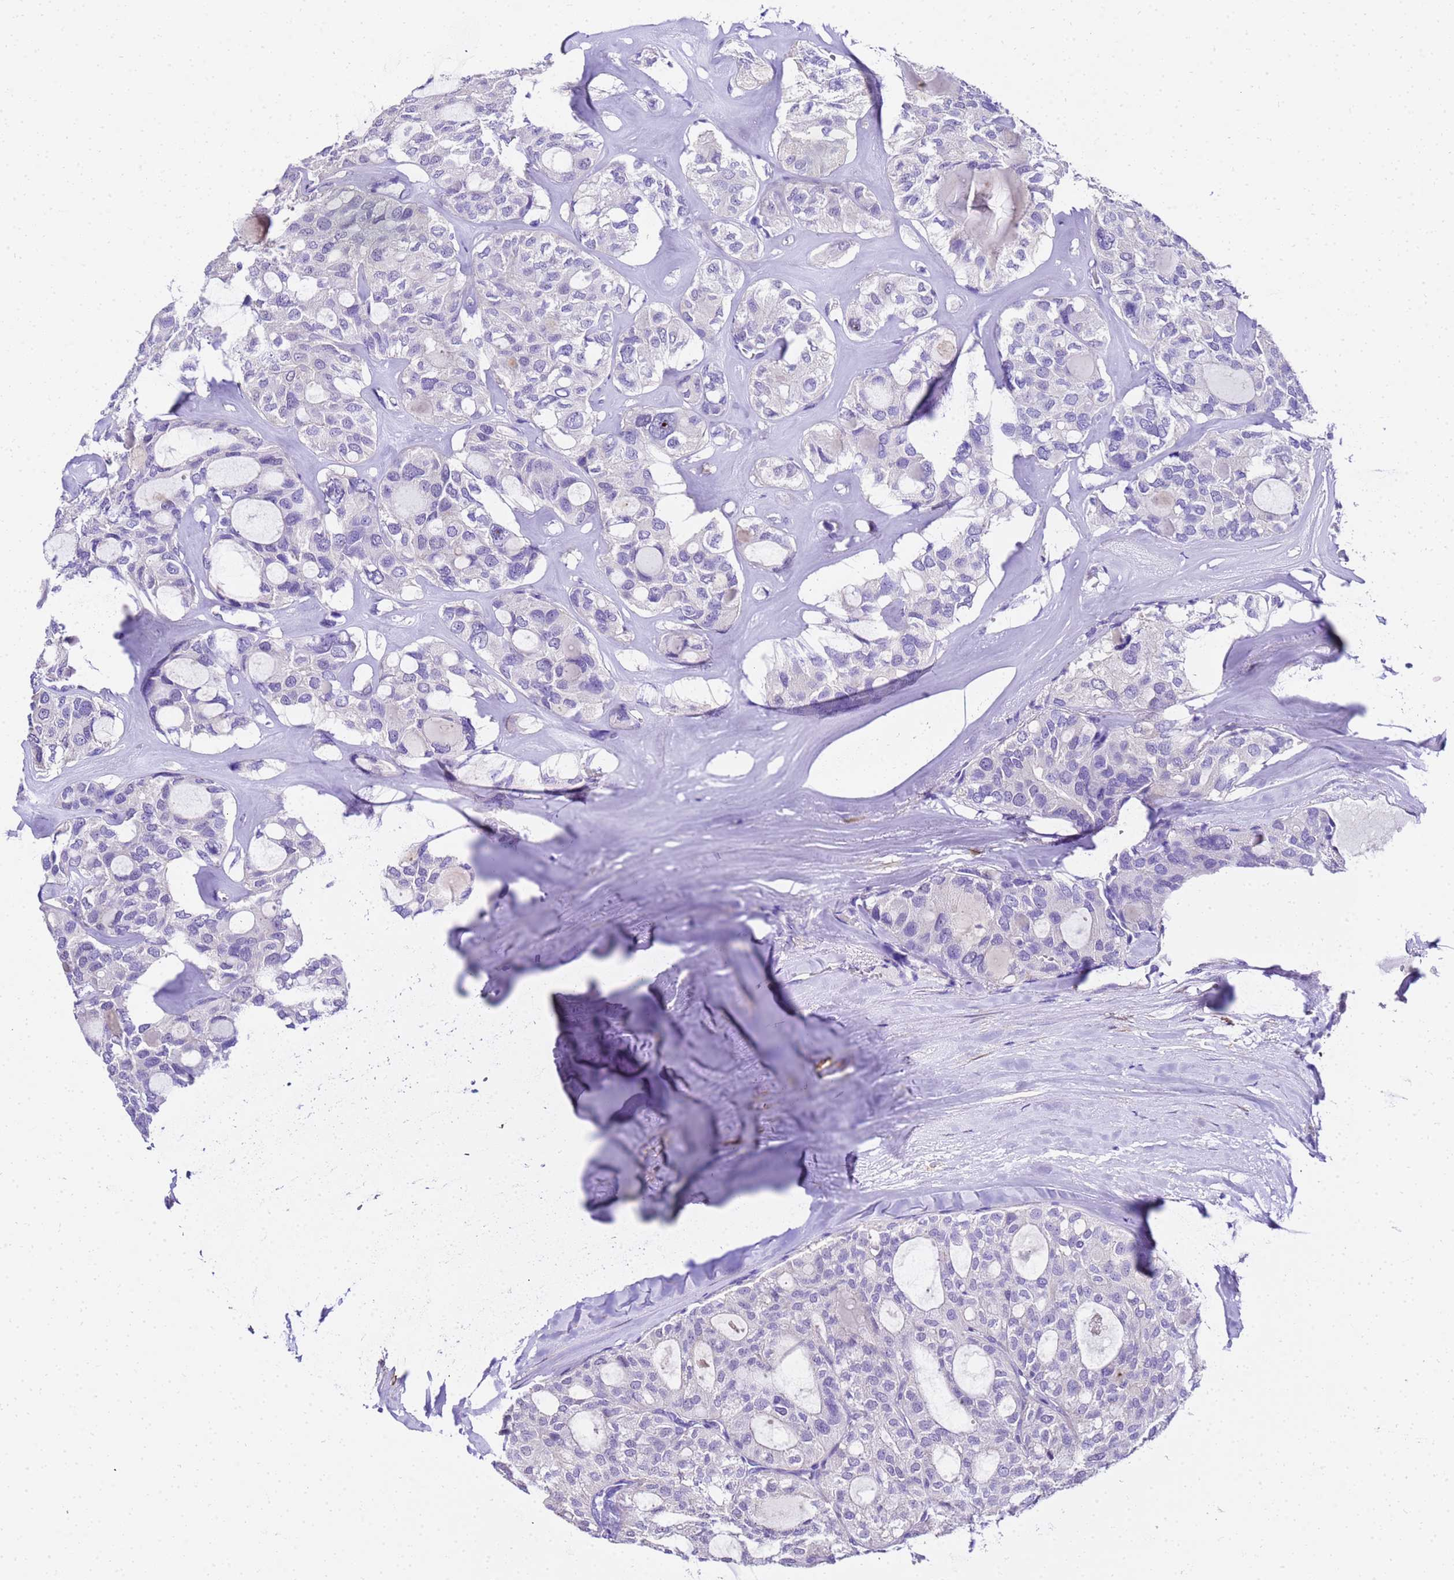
{"staining": {"intensity": "negative", "quantity": "none", "location": "none"}, "tissue": "thyroid cancer", "cell_type": "Tumor cells", "image_type": "cancer", "snomed": [{"axis": "morphology", "description": "Follicular adenoma carcinoma, NOS"}, {"axis": "topography", "description": "Thyroid gland"}], "caption": "This photomicrograph is of thyroid cancer stained with immunohistochemistry (IHC) to label a protein in brown with the nuclei are counter-stained blue. There is no staining in tumor cells. The staining is performed using DAB (3,3'-diaminobenzidine) brown chromogen with nuclei counter-stained in using hematoxylin.", "gene": "HSPB6", "patient": {"sex": "male", "age": 75}}